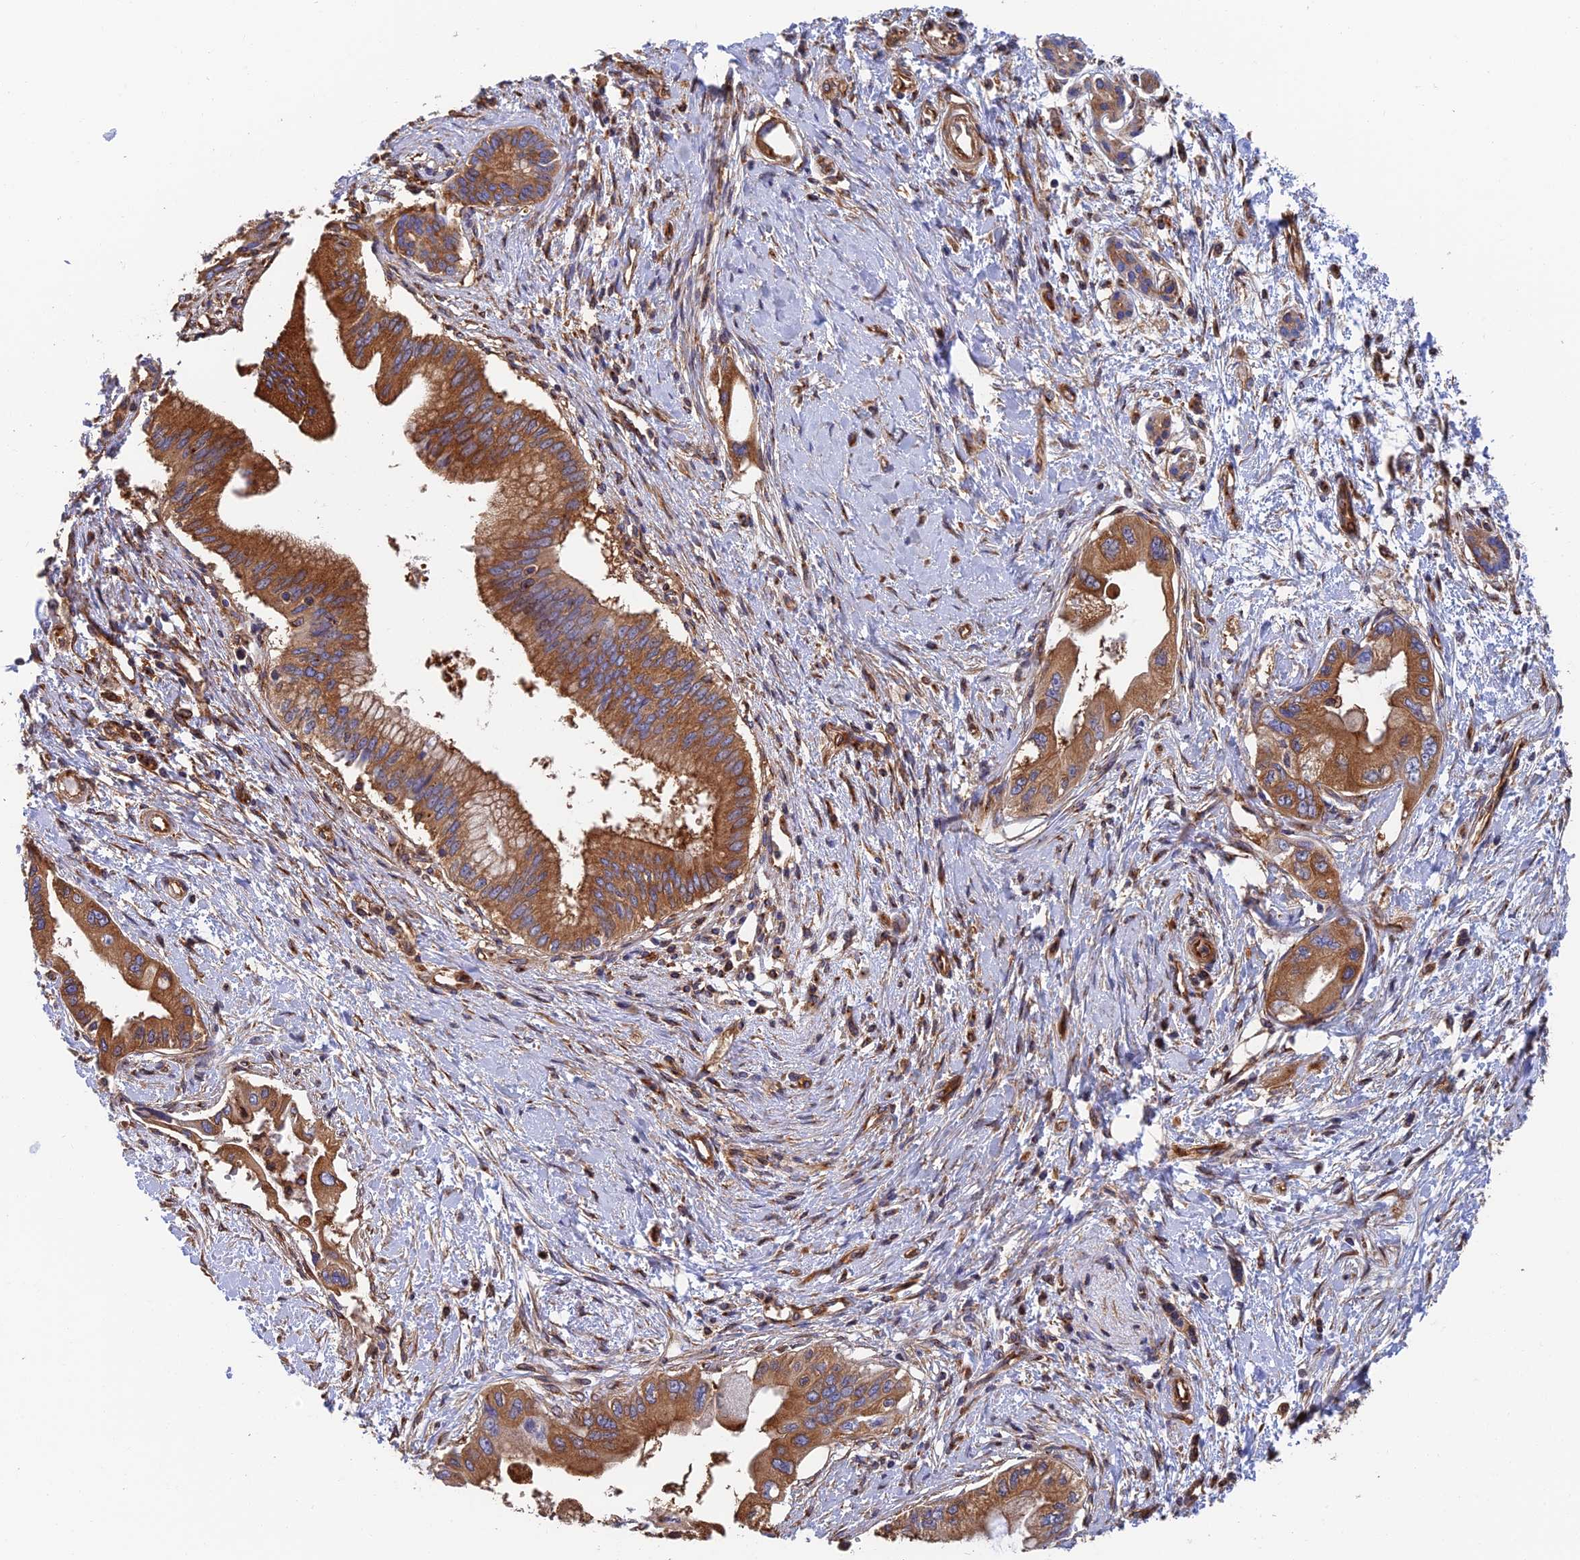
{"staining": {"intensity": "moderate", "quantity": ">75%", "location": "cytoplasmic/membranous"}, "tissue": "pancreatic cancer", "cell_type": "Tumor cells", "image_type": "cancer", "snomed": [{"axis": "morphology", "description": "Adenocarcinoma, NOS"}, {"axis": "topography", "description": "Pancreas"}], "caption": "Protein staining of pancreatic adenocarcinoma tissue displays moderate cytoplasmic/membranous positivity in approximately >75% of tumor cells. (DAB = brown stain, brightfield microscopy at high magnification).", "gene": "DCTN2", "patient": {"sex": "male", "age": 46}}